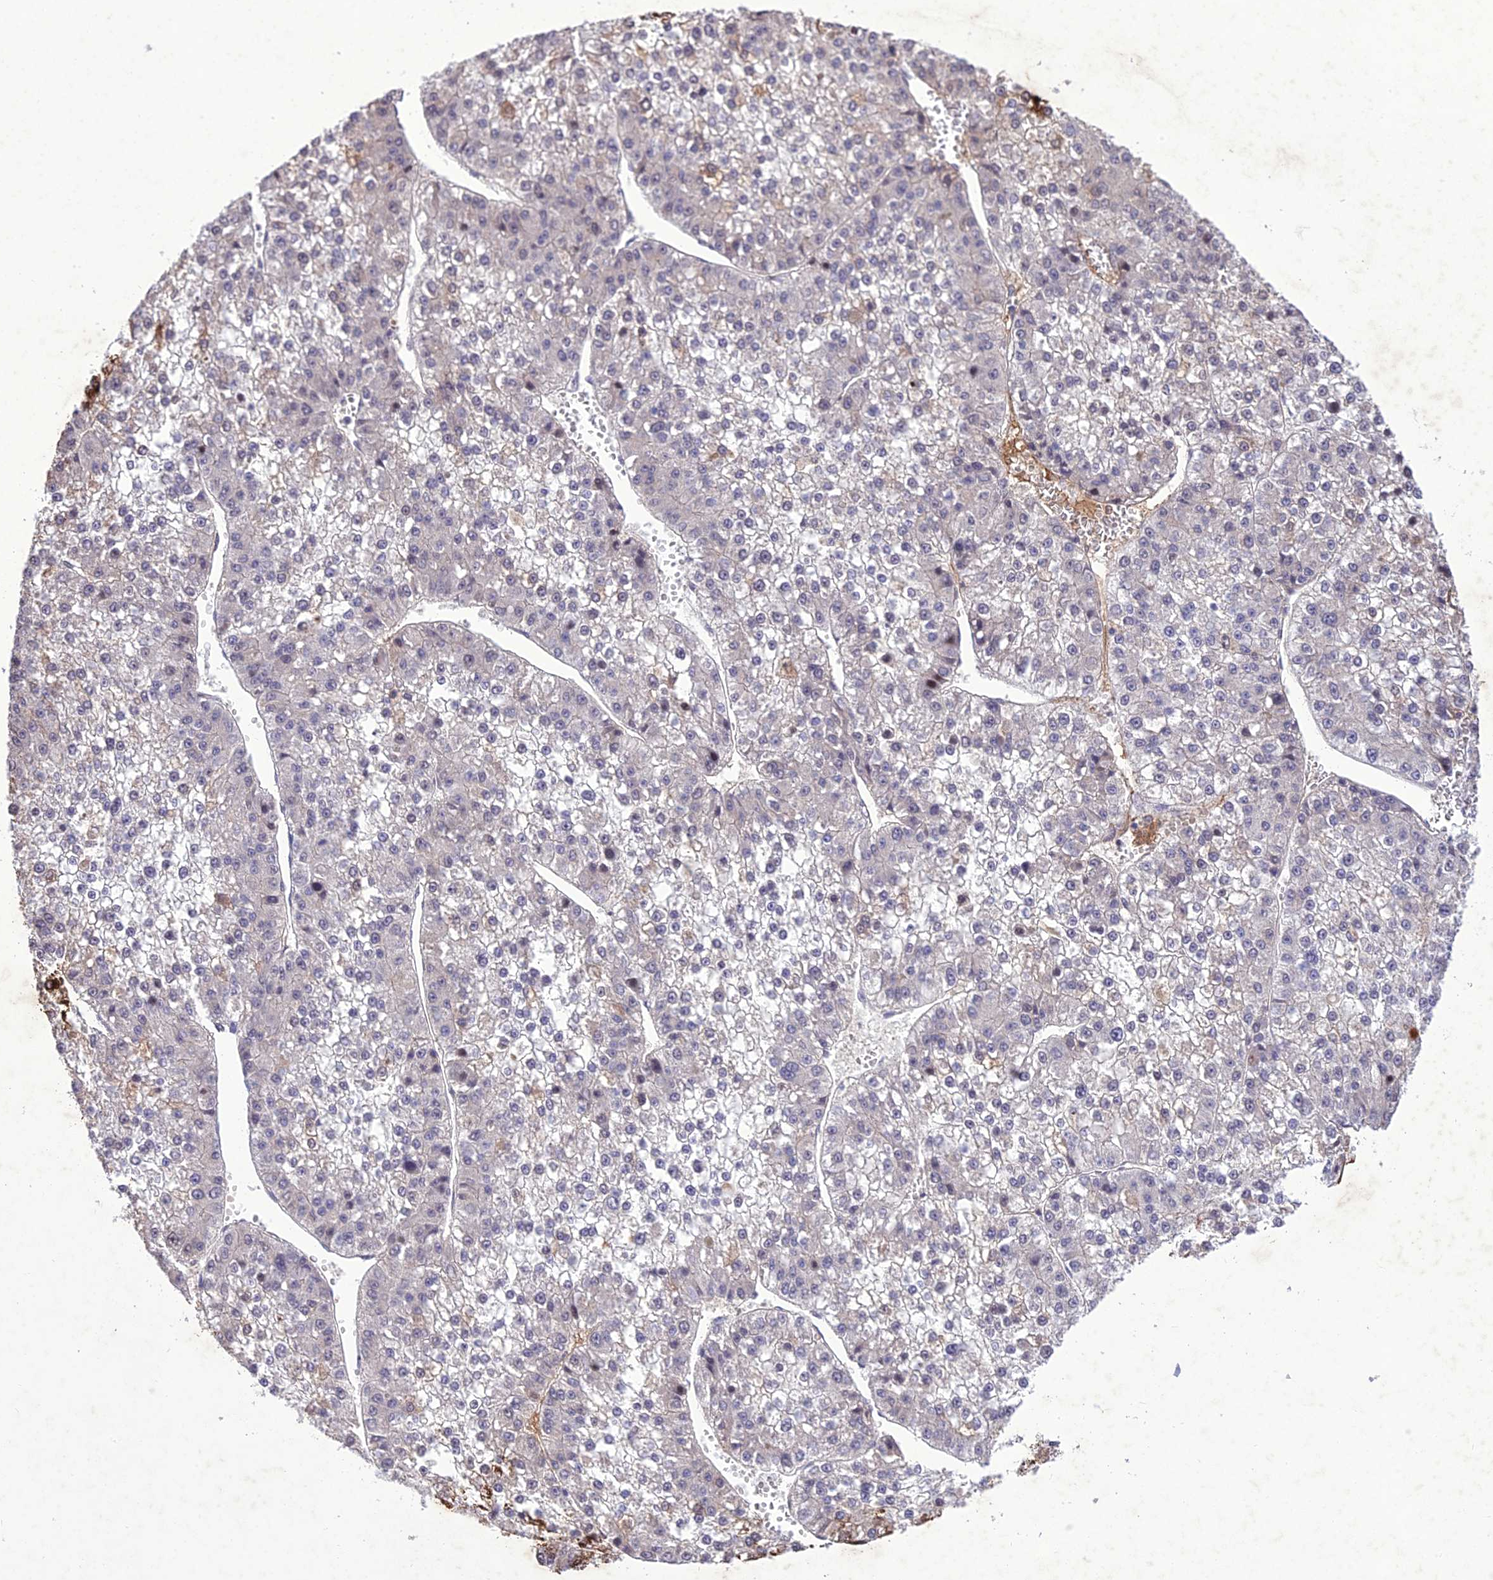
{"staining": {"intensity": "negative", "quantity": "none", "location": "none"}, "tissue": "liver cancer", "cell_type": "Tumor cells", "image_type": "cancer", "snomed": [{"axis": "morphology", "description": "Carcinoma, Hepatocellular, NOS"}, {"axis": "topography", "description": "Liver"}], "caption": "Image shows no protein positivity in tumor cells of hepatocellular carcinoma (liver) tissue.", "gene": "ANKRD52", "patient": {"sex": "female", "age": 73}}